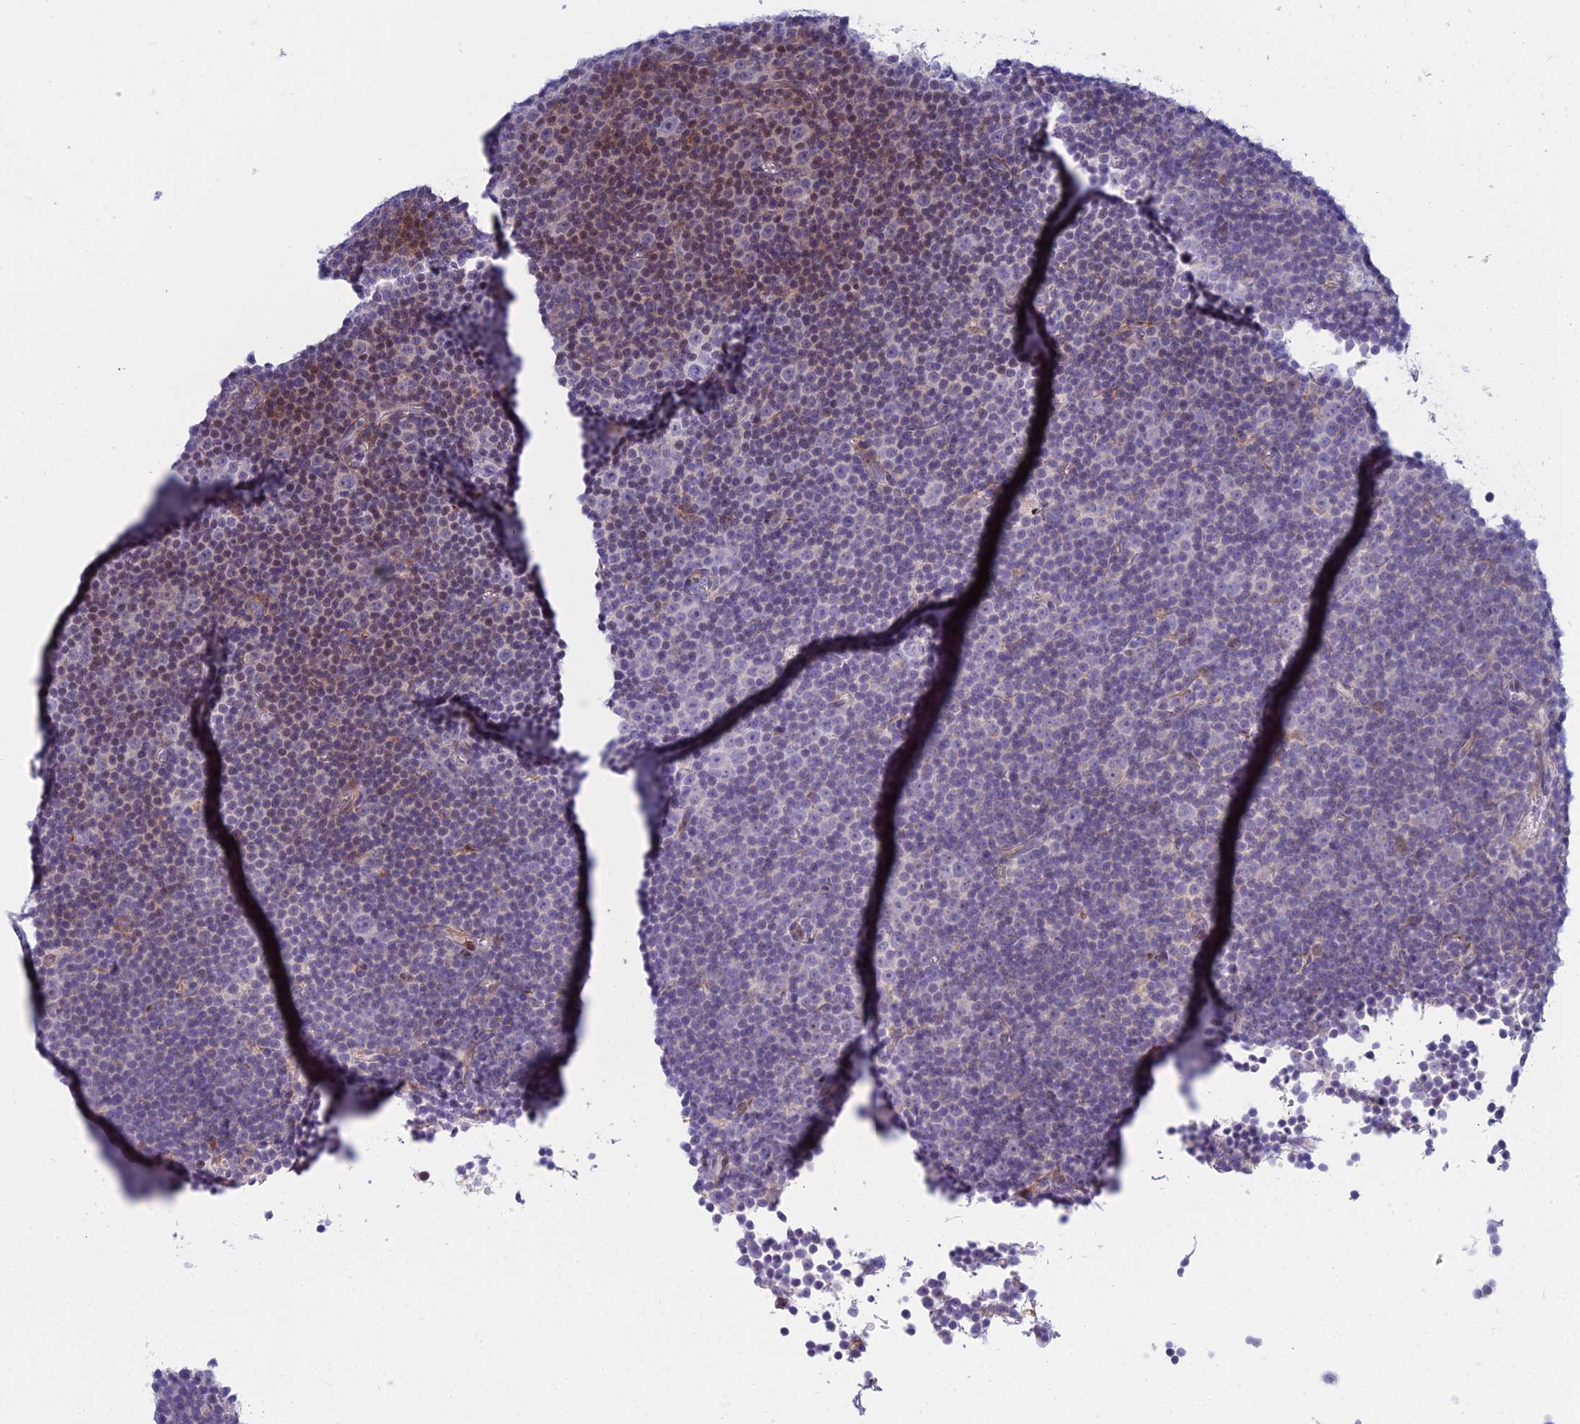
{"staining": {"intensity": "weak", "quantity": "<25%", "location": "cytoplasmic/membranous"}, "tissue": "lymphoma", "cell_type": "Tumor cells", "image_type": "cancer", "snomed": [{"axis": "morphology", "description": "Malignant lymphoma, non-Hodgkin's type, Low grade"}, {"axis": "topography", "description": "Lymph node"}], "caption": "Immunohistochemistry (IHC) of human lymphoma displays no expression in tumor cells.", "gene": "PRR13", "patient": {"sex": "female", "age": 67}}